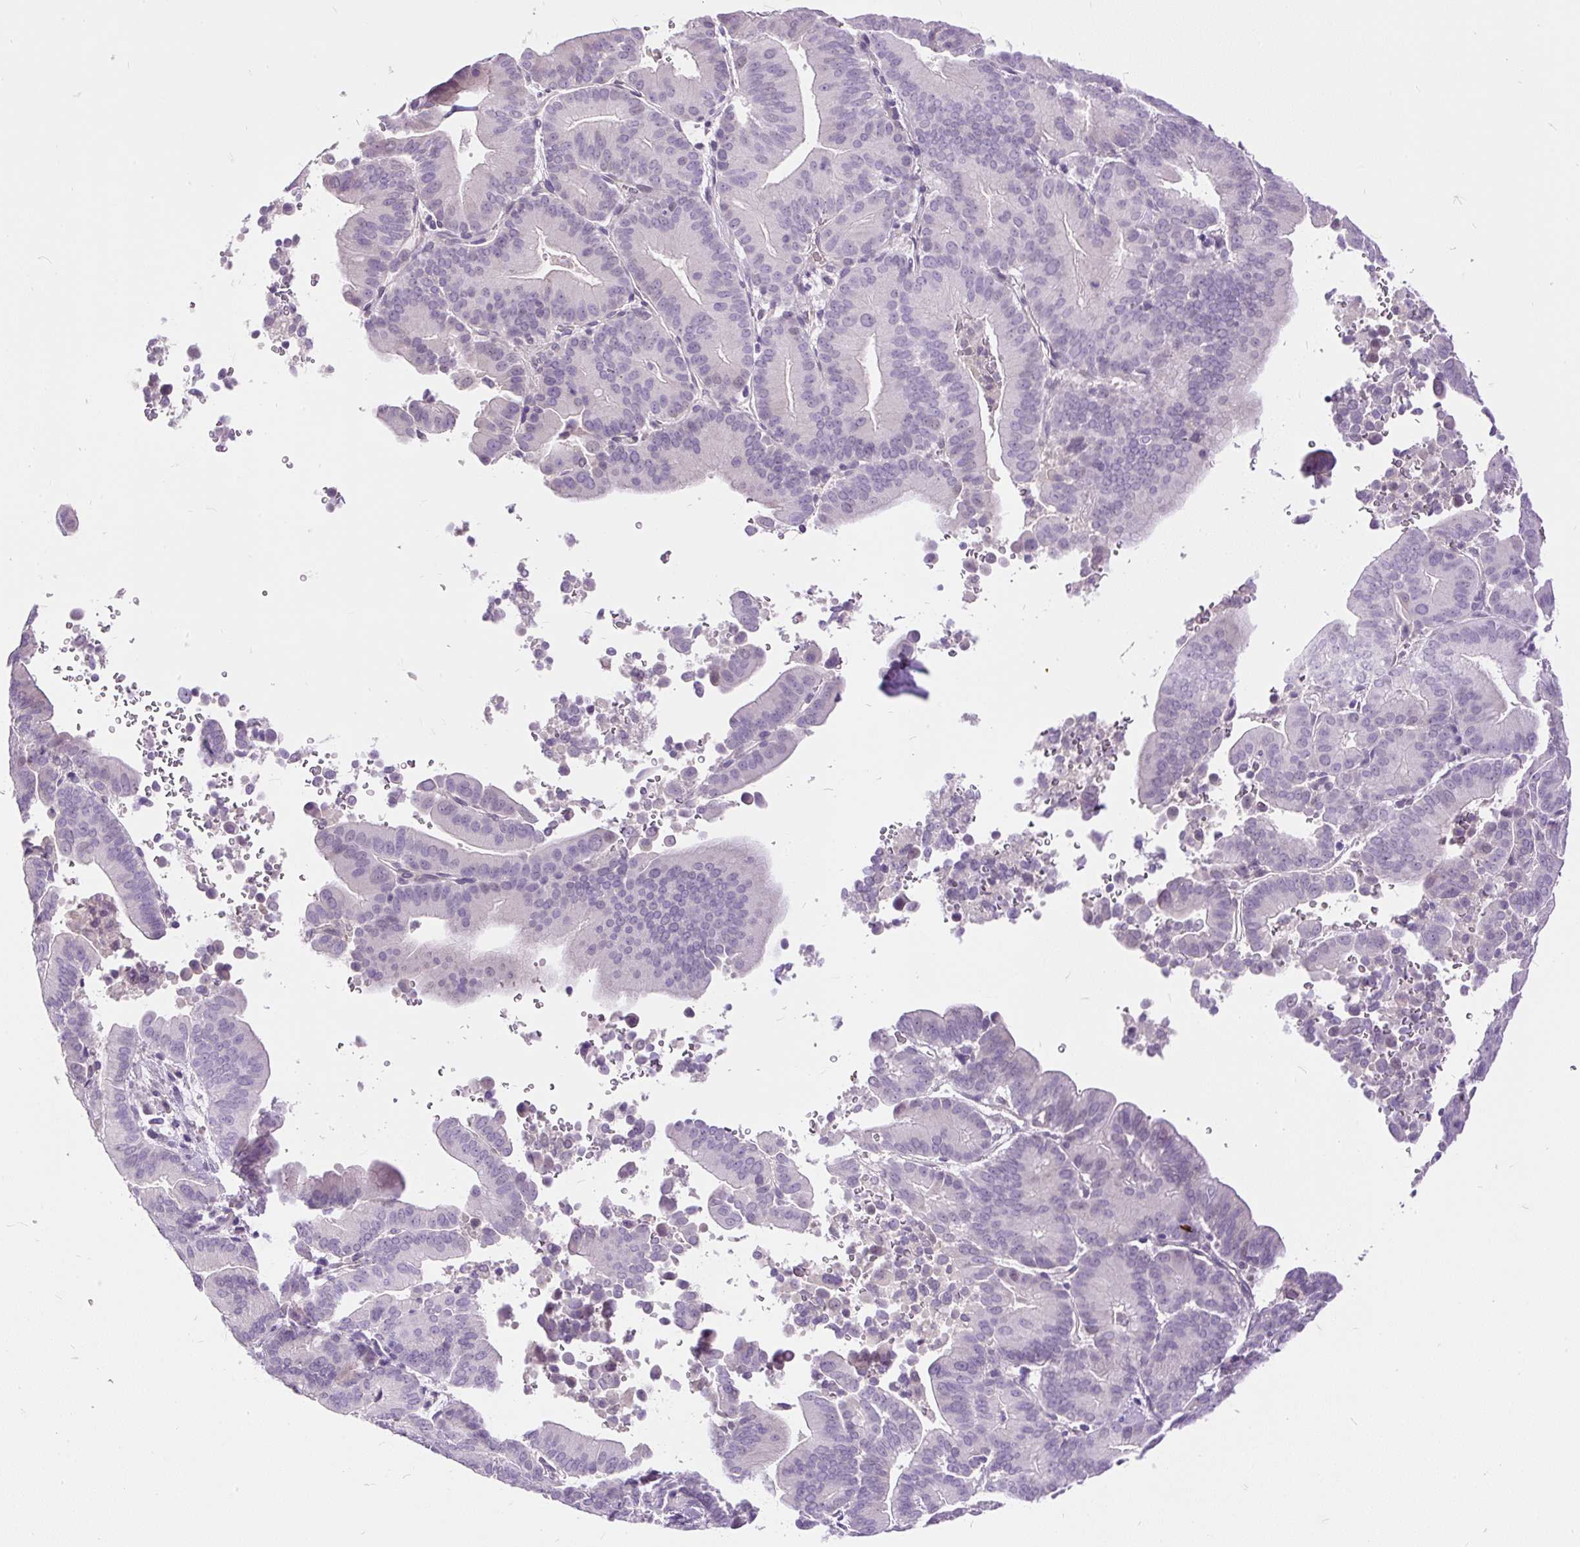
{"staining": {"intensity": "negative", "quantity": "none", "location": "none"}, "tissue": "liver cancer", "cell_type": "Tumor cells", "image_type": "cancer", "snomed": [{"axis": "morphology", "description": "Cholangiocarcinoma"}, {"axis": "topography", "description": "Liver"}], "caption": "Liver cholangiocarcinoma stained for a protein using IHC shows no positivity tumor cells.", "gene": "KRTAP20-3", "patient": {"sex": "female", "age": 75}}